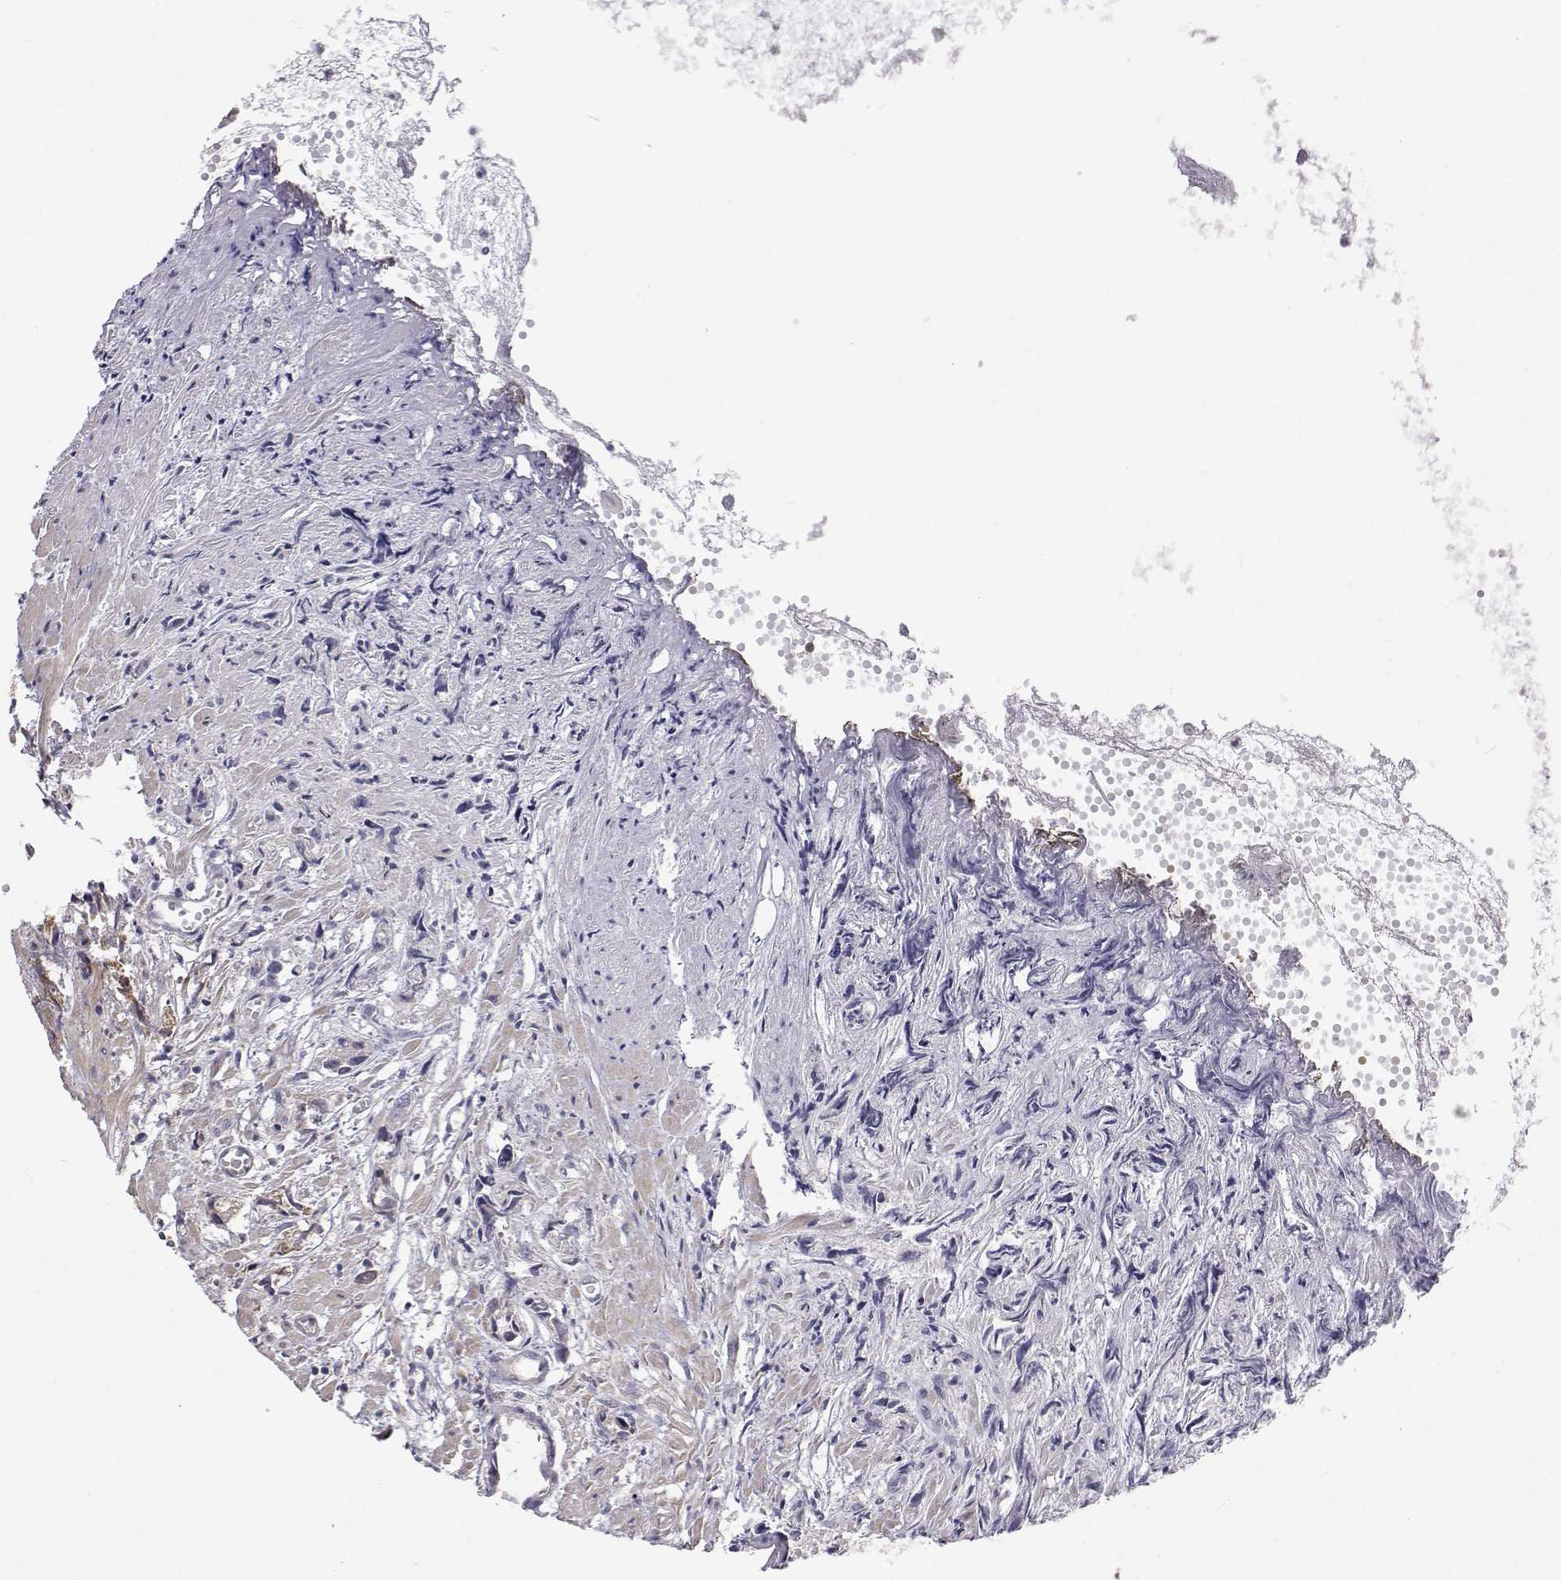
{"staining": {"intensity": "weak", "quantity": "<25%", "location": "cytoplasmic/membranous"}, "tissue": "prostate cancer", "cell_type": "Tumor cells", "image_type": "cancer", "snomed": [{"axis": "morphology", "description": "Adenocarcinoma, High grade"}, {"axis": "topography", "description": "Prostate"}], "caption": "DAB immunohistochemical staining of prostate cancer (adenocarcinoma (high-grade)) shows no significant staining in tumor cells. Nuclei are stained in blue.", "gene": "MRPL3", "patient": {"sex": "male", "age": 58}}